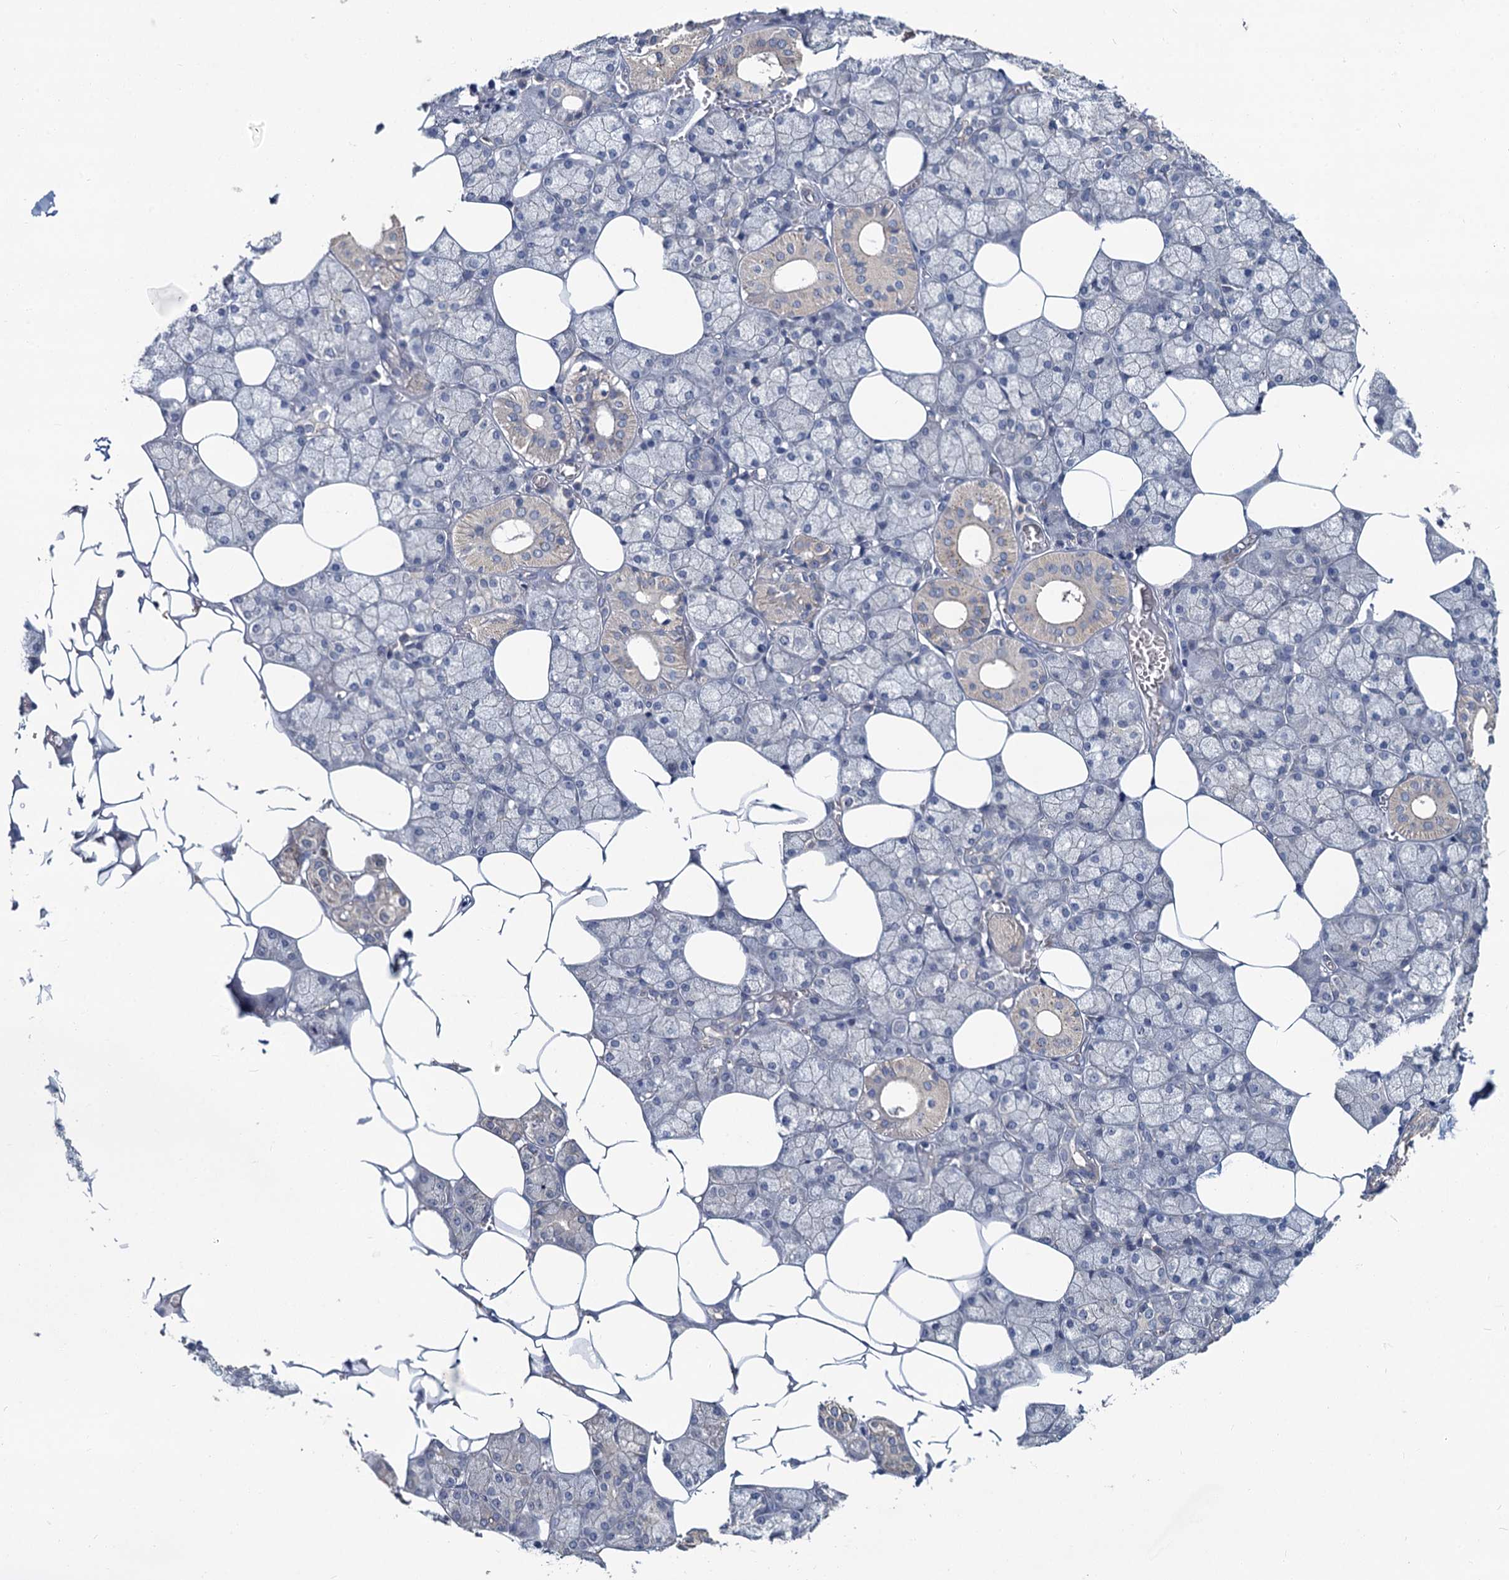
{"staining": {"intensity": "weak", "quantity": "<25%", "location": "cytoplasmic/membranous"}, "tissue": "salivary gland", "cell_type": "Glandular cells", "image_type": "normal", "snomed": [{"axis": "morphology", "description": "Normal tissue, NOS"}, {"axis": "topography", "description": "Salivary gland"}], "caption": "IHC photomicrograph of benign salivary gland stained for a protein (brown), which displays no staining in glandular cells.", "gene": "ZNF324", "patient": {"sex": "male", "age": 62}}